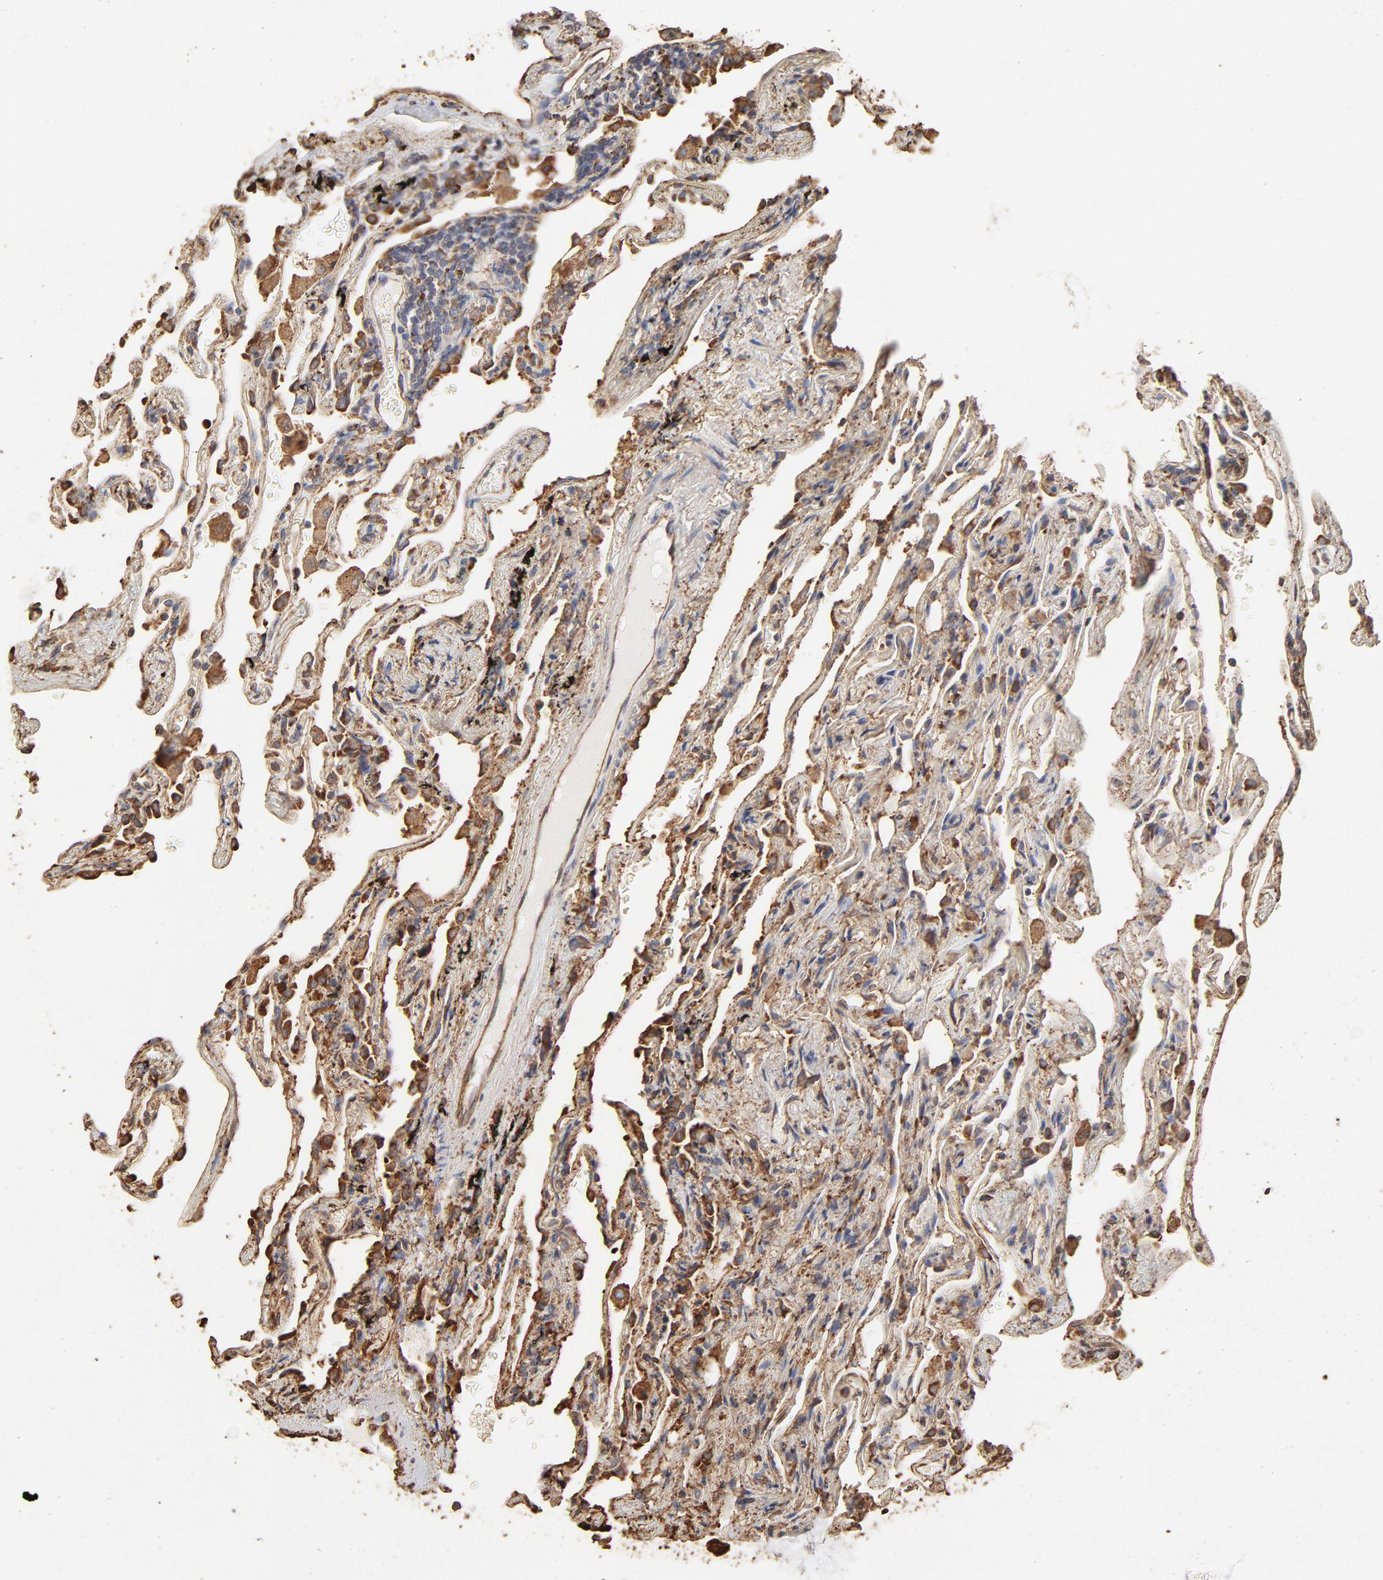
{"staining": {"intensity": "moderate", "quantity": "25%-75%", "location": "cytoplasmic/membranous"}, "tissue": "lung", "cell_type": "Alveolar cells", "image_type": "normal", "snomed": [{"axis": "morphology", "description": "Normal tissue, NOS"}, {"axis": "morphology", "description": "Inflammation, NOS"}, {"axis": "topography", "description": "Lung"}], "caption": "Immunohistochemistry (IHC) image of unremarkable human lung stained for a protein (brown), which shows medium levels of moderate cytoplasmic/membranous staining in about 25%-75% of alveolar cells.", "gene": "PDIA3", "patient": {"sex": "male", "age": 69}}